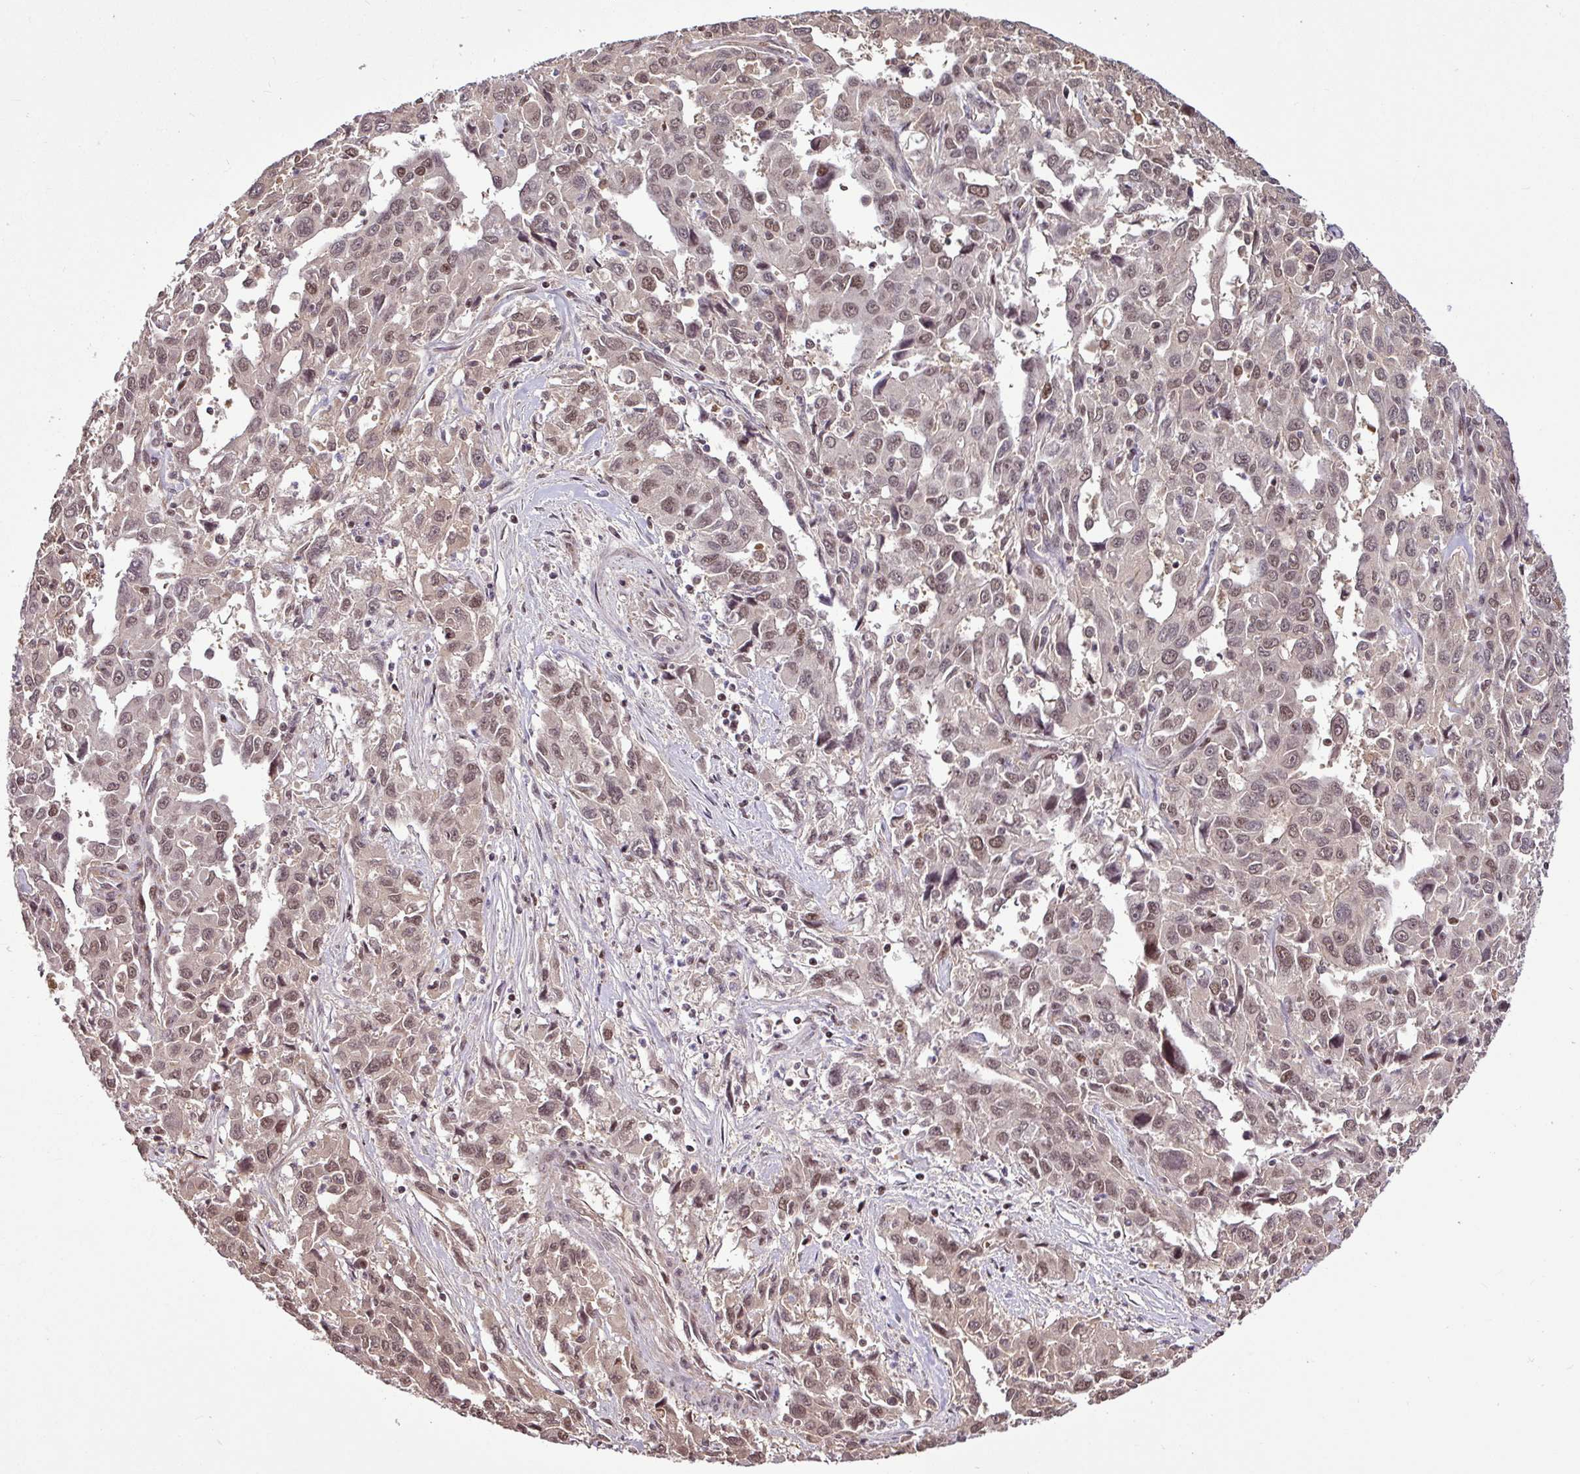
{"staining": {"intensity": "moderate", "quantity": ">75%", "location": "nuclear"}, "tissue": "liver cancer", "cell_type": "Tumor cells", "image_type": "cancer", "snomed": [{"axis": "morphology", "description": "Carcinoma, Hepatocellular, NOS"}, {"axis": "topography", "description": "Liver"}], "caption": "Brown immunohistochemical staining in liver cancer (hepatocellular carcinoma) demonstrates moderate nuclear staining in about >75% of tumor cells.", "gene": "ITPKC", "patient": {"sex": "male", "age": 63}}